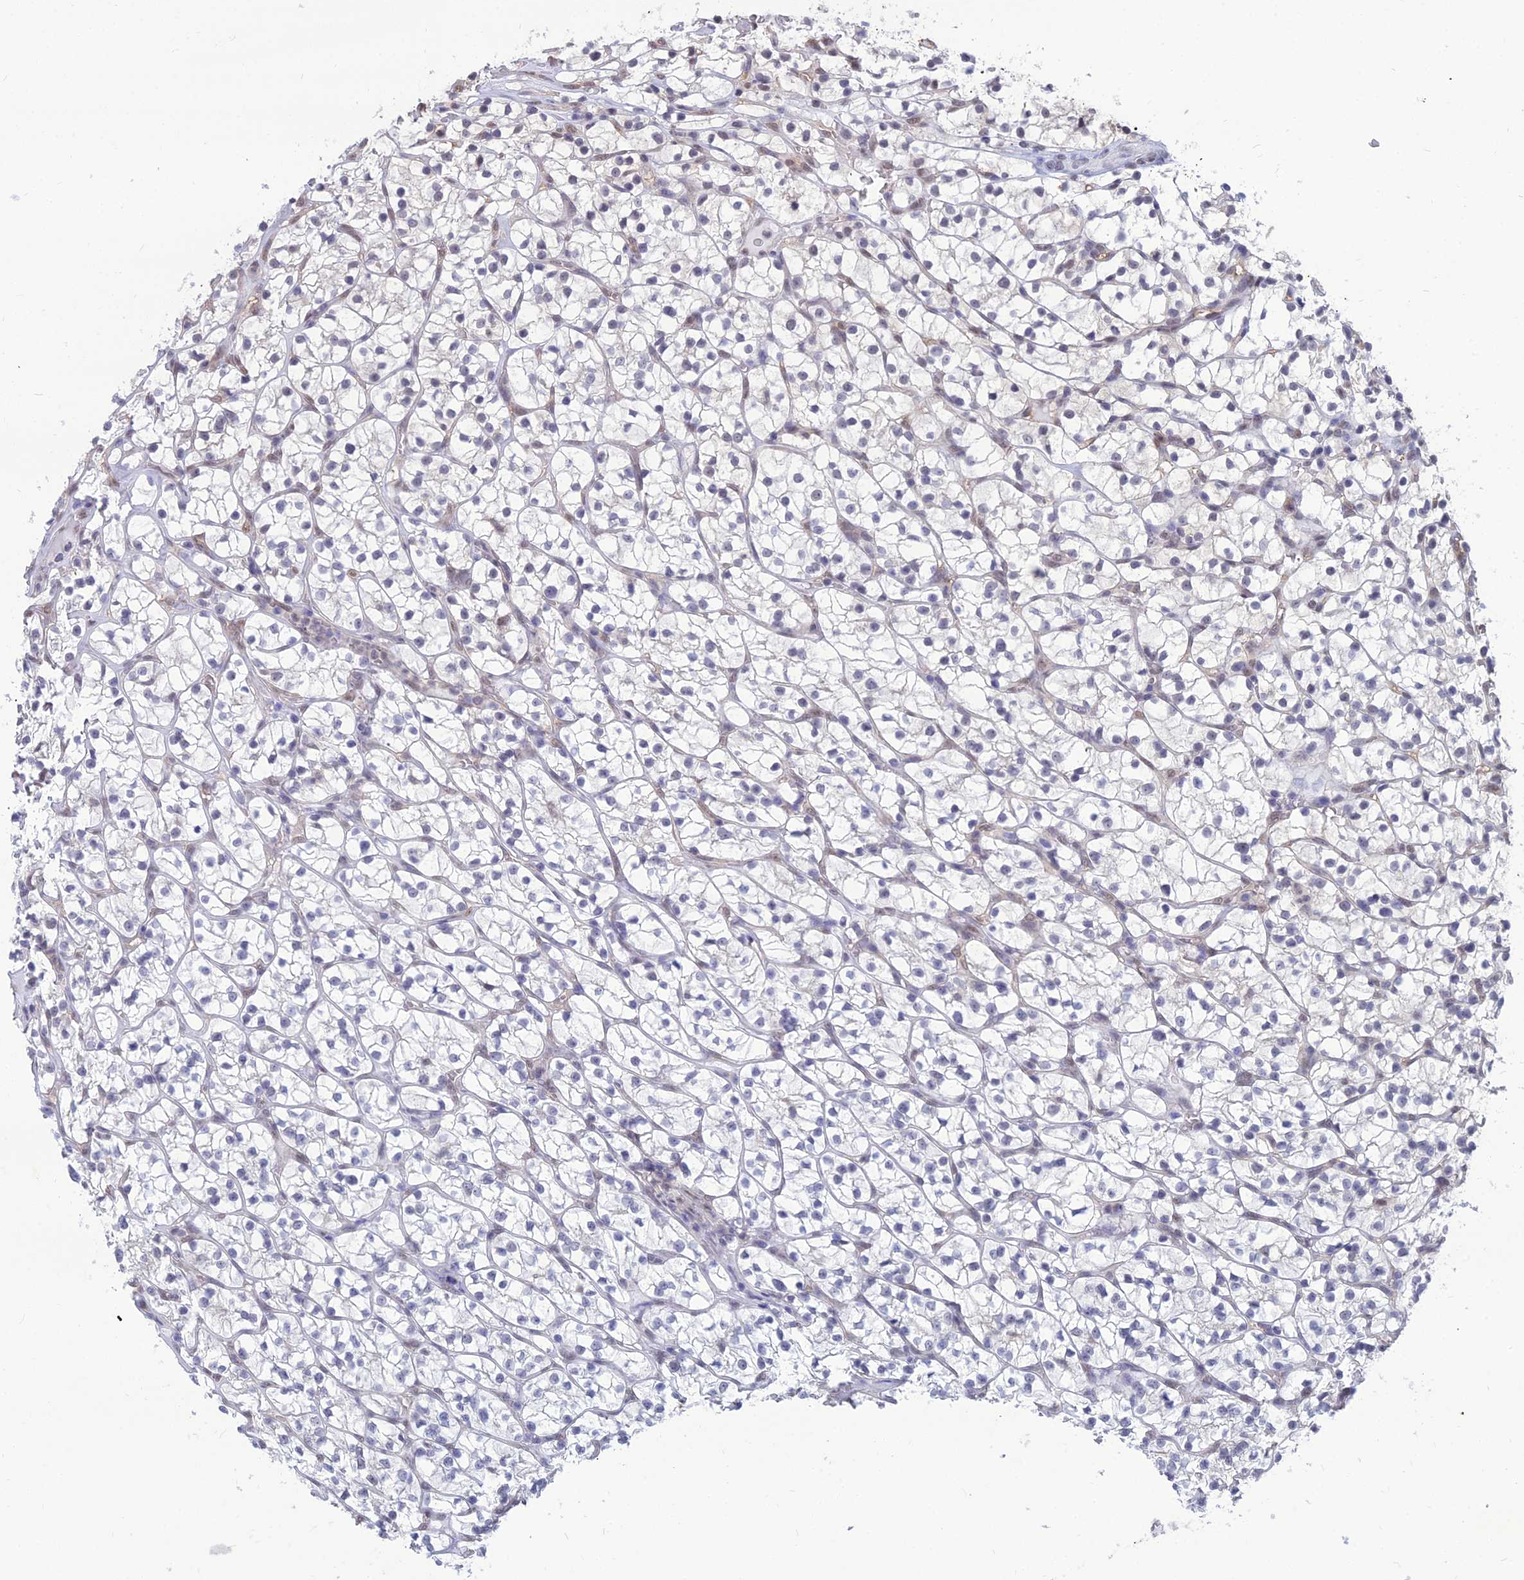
{"staining": {"intensity": "negative", "quantity": "none", "location": "none"}, "tissue": "renal cancer", "cell_type": "Tumor cells", "image_type": "cancer", "snomed": [{"axis": "morphology", "description": "Adenocarcinoma, NOS"}, {"axis": "topography", "description": "Kidney"}], "caption": "High power microscopy image of an immunohistochemistry (IHC) micrograph of renal cancer, revealing no significant staining in tumor cells.", "gene": "SRSF7", "patient": {"sex": "female", "age": 64}}